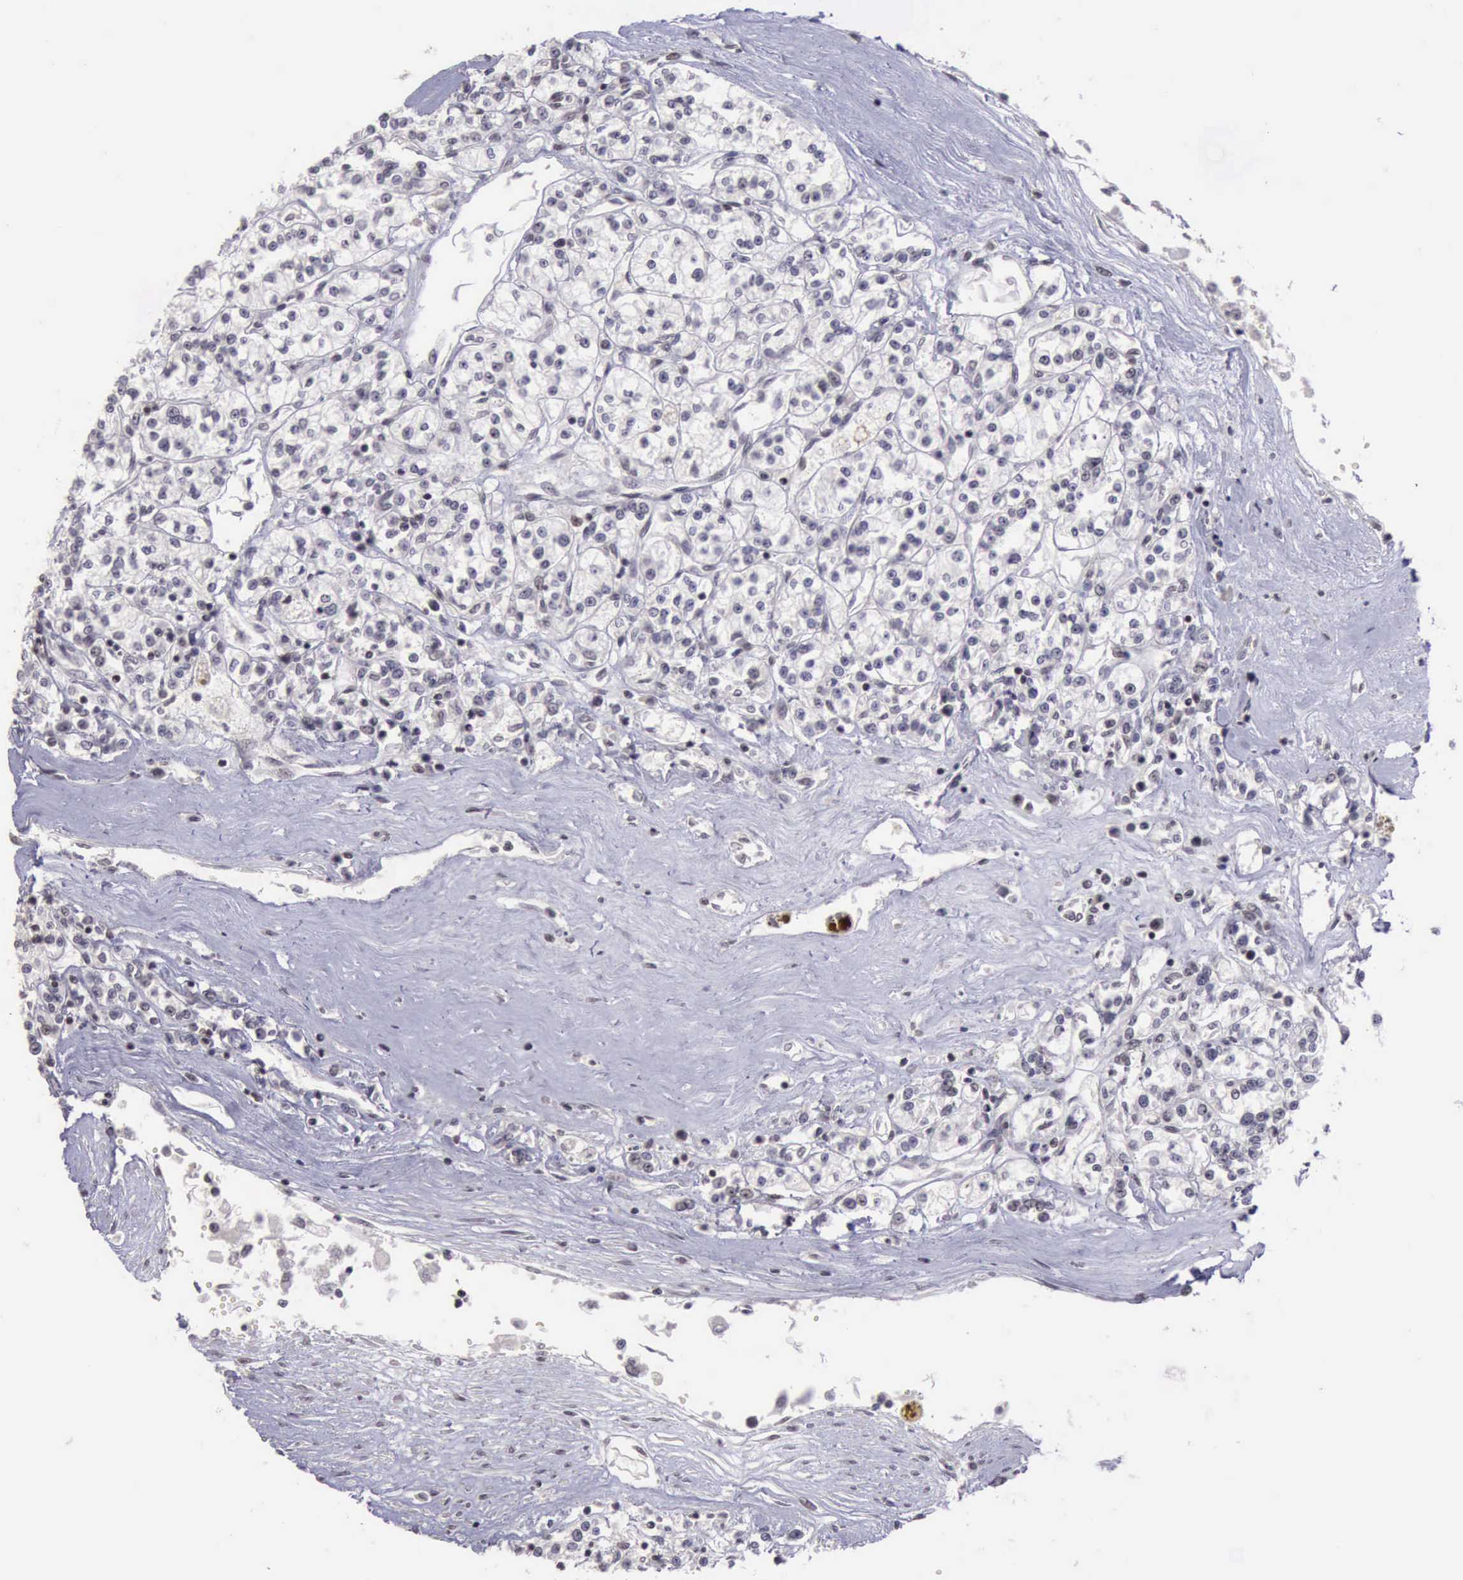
{"staining": {"intensity": "negative", "quantity": "none", "location": "none"}, "tissue": "renal cancer", "cell_type": "Tumor cells", "image_type": "cancer", "snomed": [{"axis": "morphology", "description": "Adenocarcinoma, NOS"}, {"axis": "topography", "description": "Kidney"}], "caption": "Immunohistochemistry micrograph of neoplastic tissue: human renal cancer (adenocarcinoma) stained with DAB demonstrates no significant protein staining in tumor cells.", "gene": "YY1", "patient": {"sex": "female", "age": 76}}